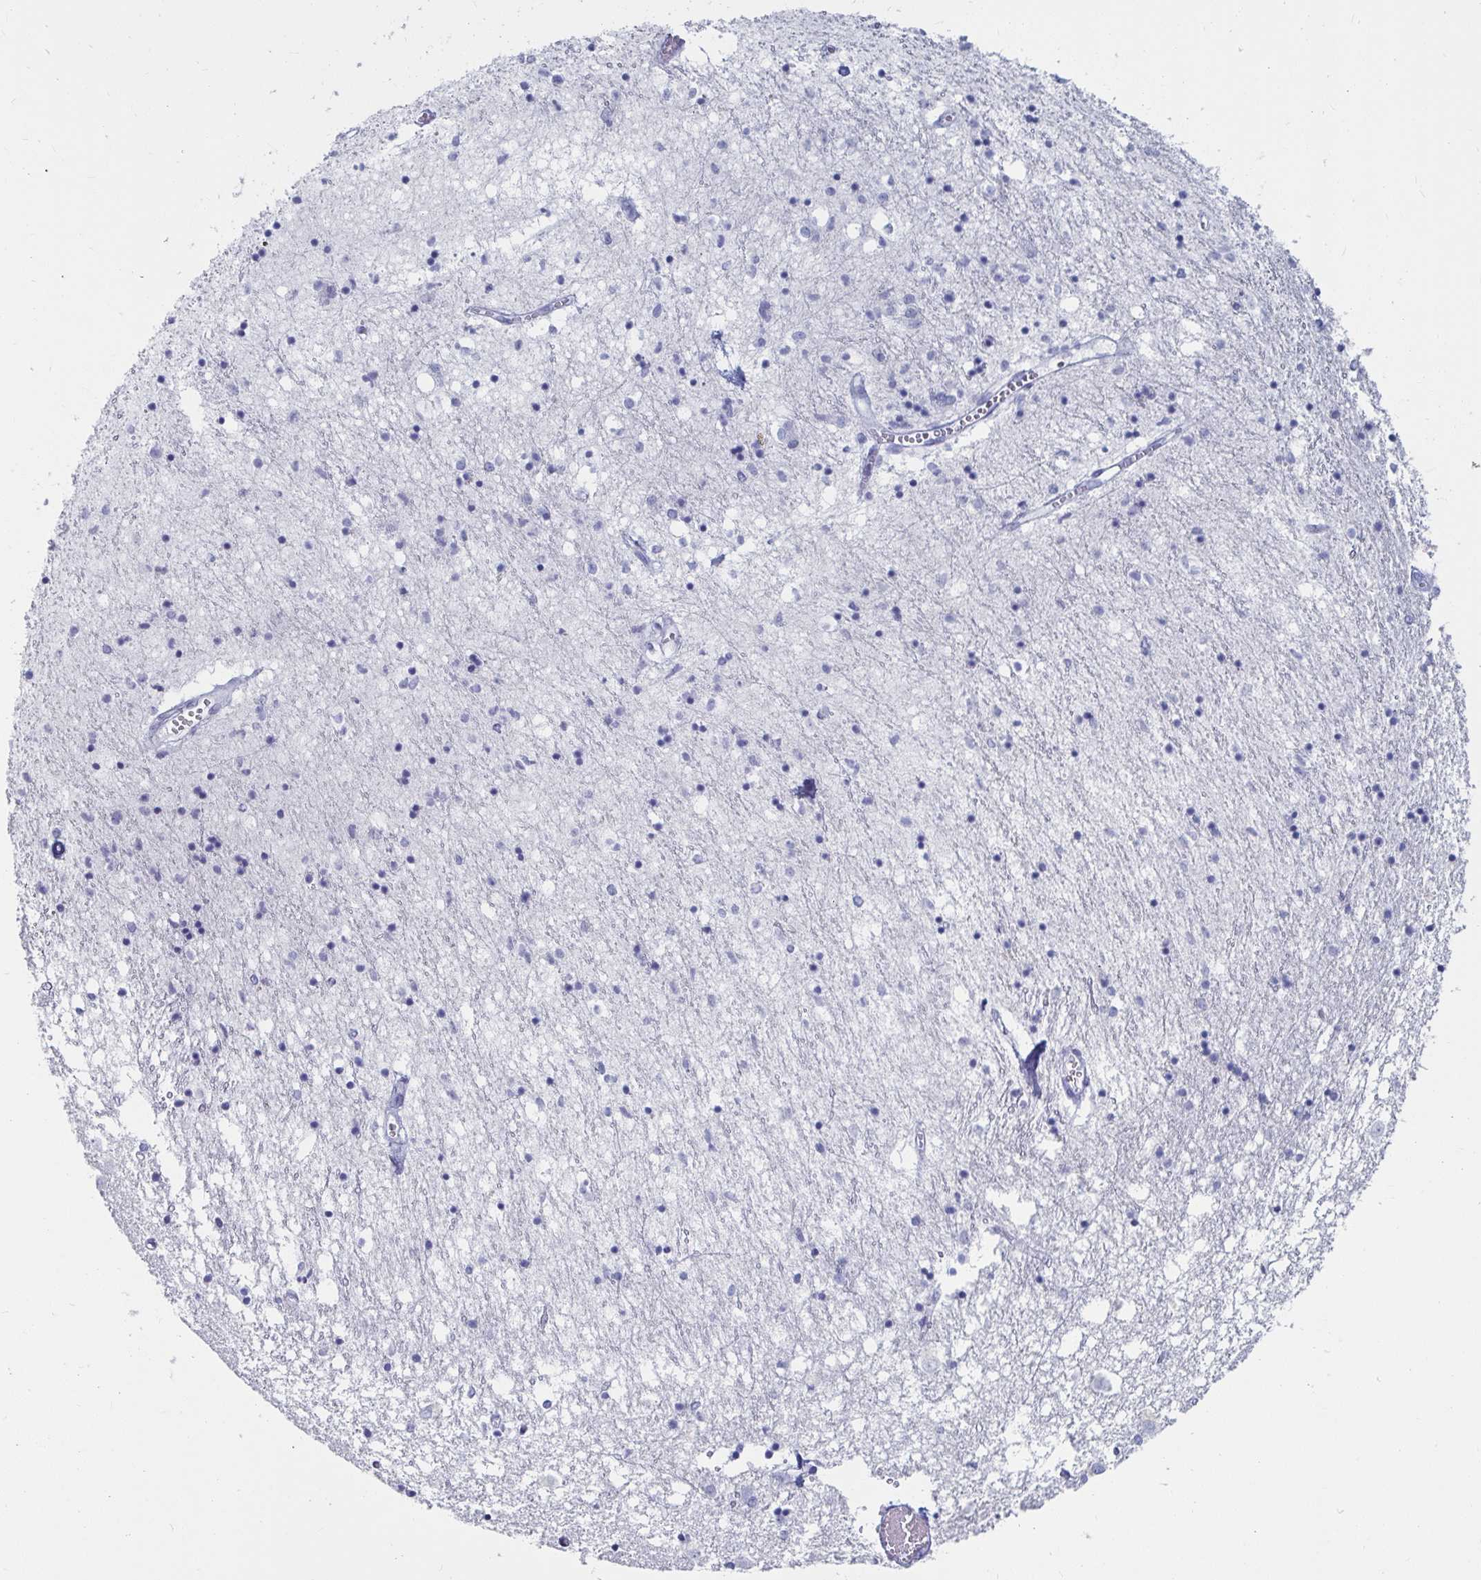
{"staining": {"intensity": "negative", "quantity": "none", "location": "none"}, "tissue": "caudate", "cell_type": "Glial cells", "image_type": "normal", "snomed": [{"axis": "morphology", "description": "Normal tissue, NOS"}, {"axis": "topography", "description": "Lateral ventricle wall"}], "caption": "The histopathology image displays no staining of glial cells in benign caudate. (Stains: DAB immunohistochemistry (IHC) with hematoxylin counter stain, Microscopy: brightfield microscopy at high magnification).", "gene": "CA9", "patient": {"sex": "male", "age": 70}}